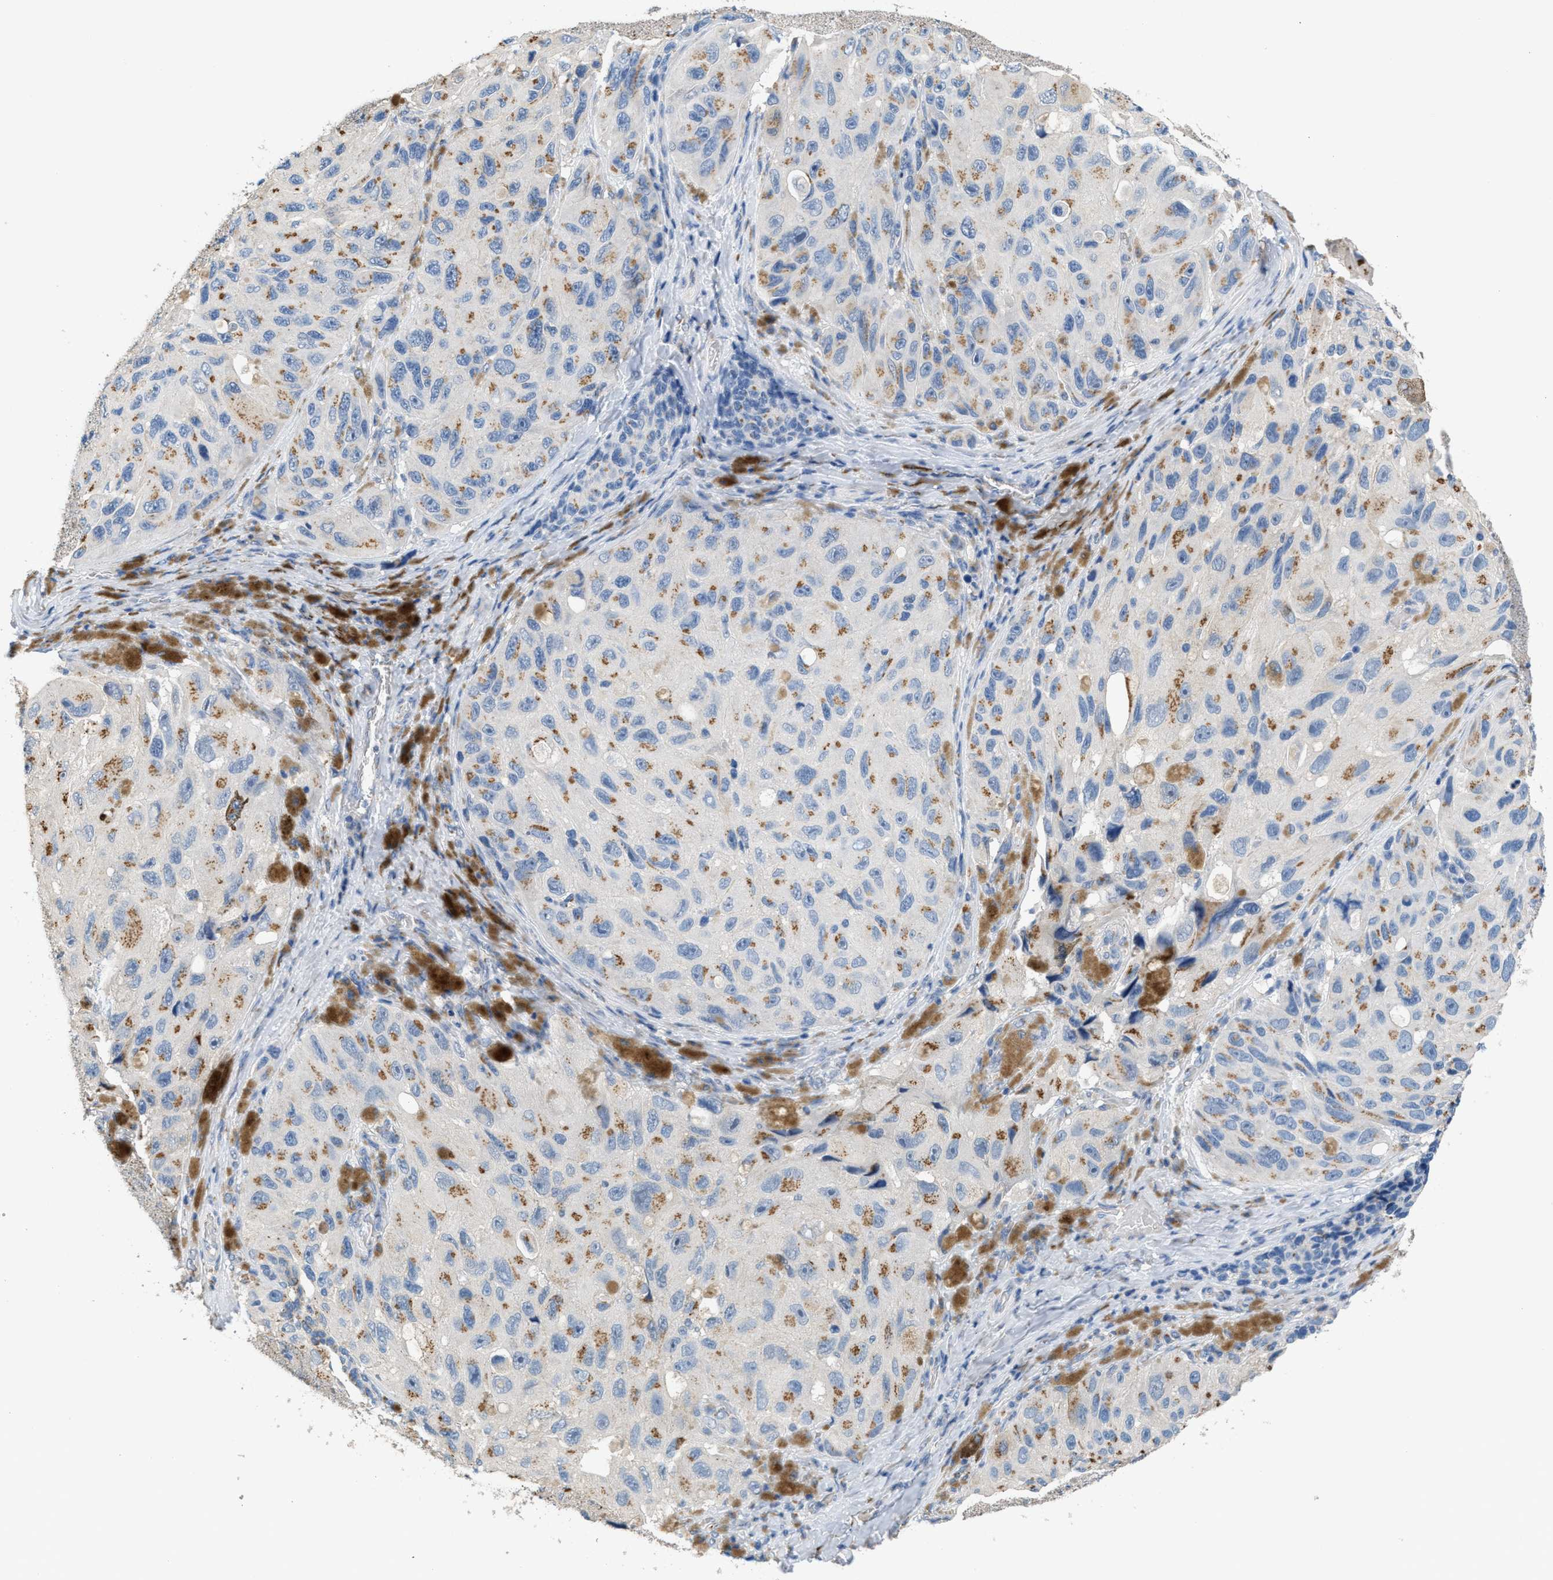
{"staining": {"intensity": "moderate", "quantity": "25%-75%", "location": "cytoplasmic/membranous"}, "tissue": "melanoma", "cell_type": "Tumor cells", "image_type": "cancer", "snomed": [{"axis": "morphology", "description": "Malignant melanoma, NOS"}, {"axis": "topography", "description": "Skin"}], "caption": "Tumor cells reveal medium levels of moderate cytoplasmic/membranous expression in approximately 25%-75% of cells in melanoma.", "gene": "GOLM1", "patient": {"sex": "female", "age": 73}}